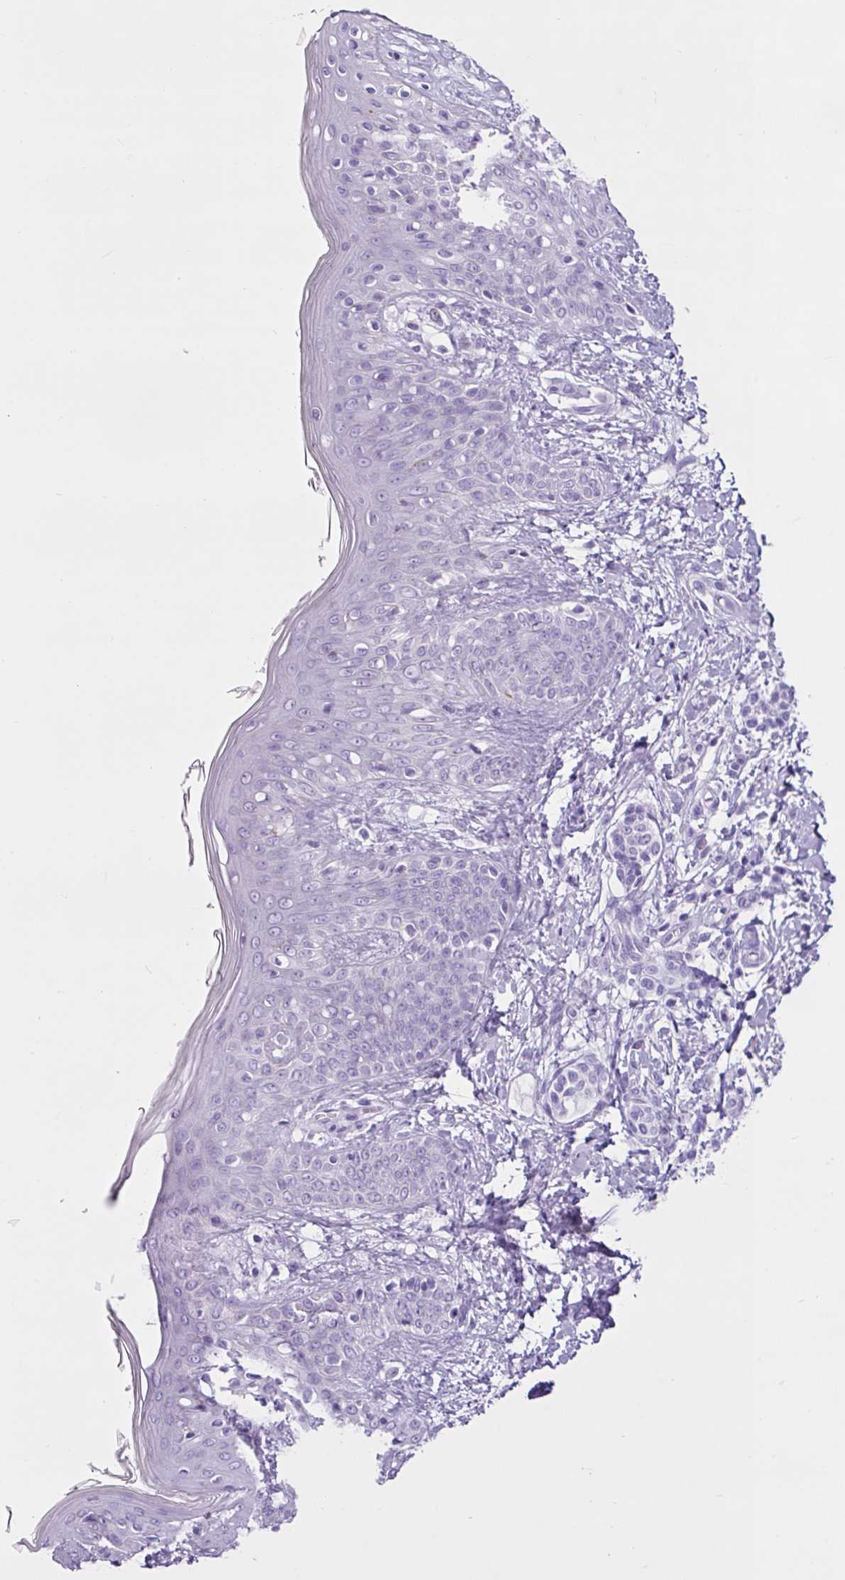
{"staining": {"intensity": "negative", "quantity": "none", "location": "none"}, "tissue": "skin", "cell_type": "Fibroblasts", "image_type": "normal", "snomed": [{"axis": "morphology", "description": "Normal tissue, NOS"}, {"axis": "topography", "description": "Skin"}], "caption": "This is an immunohistochemistry (IHC) micrograph of unremarkable skin. There is no positivity in fibroblasts.", "gene": "PGR", "patient": {"sex": "male", "age": 16}}